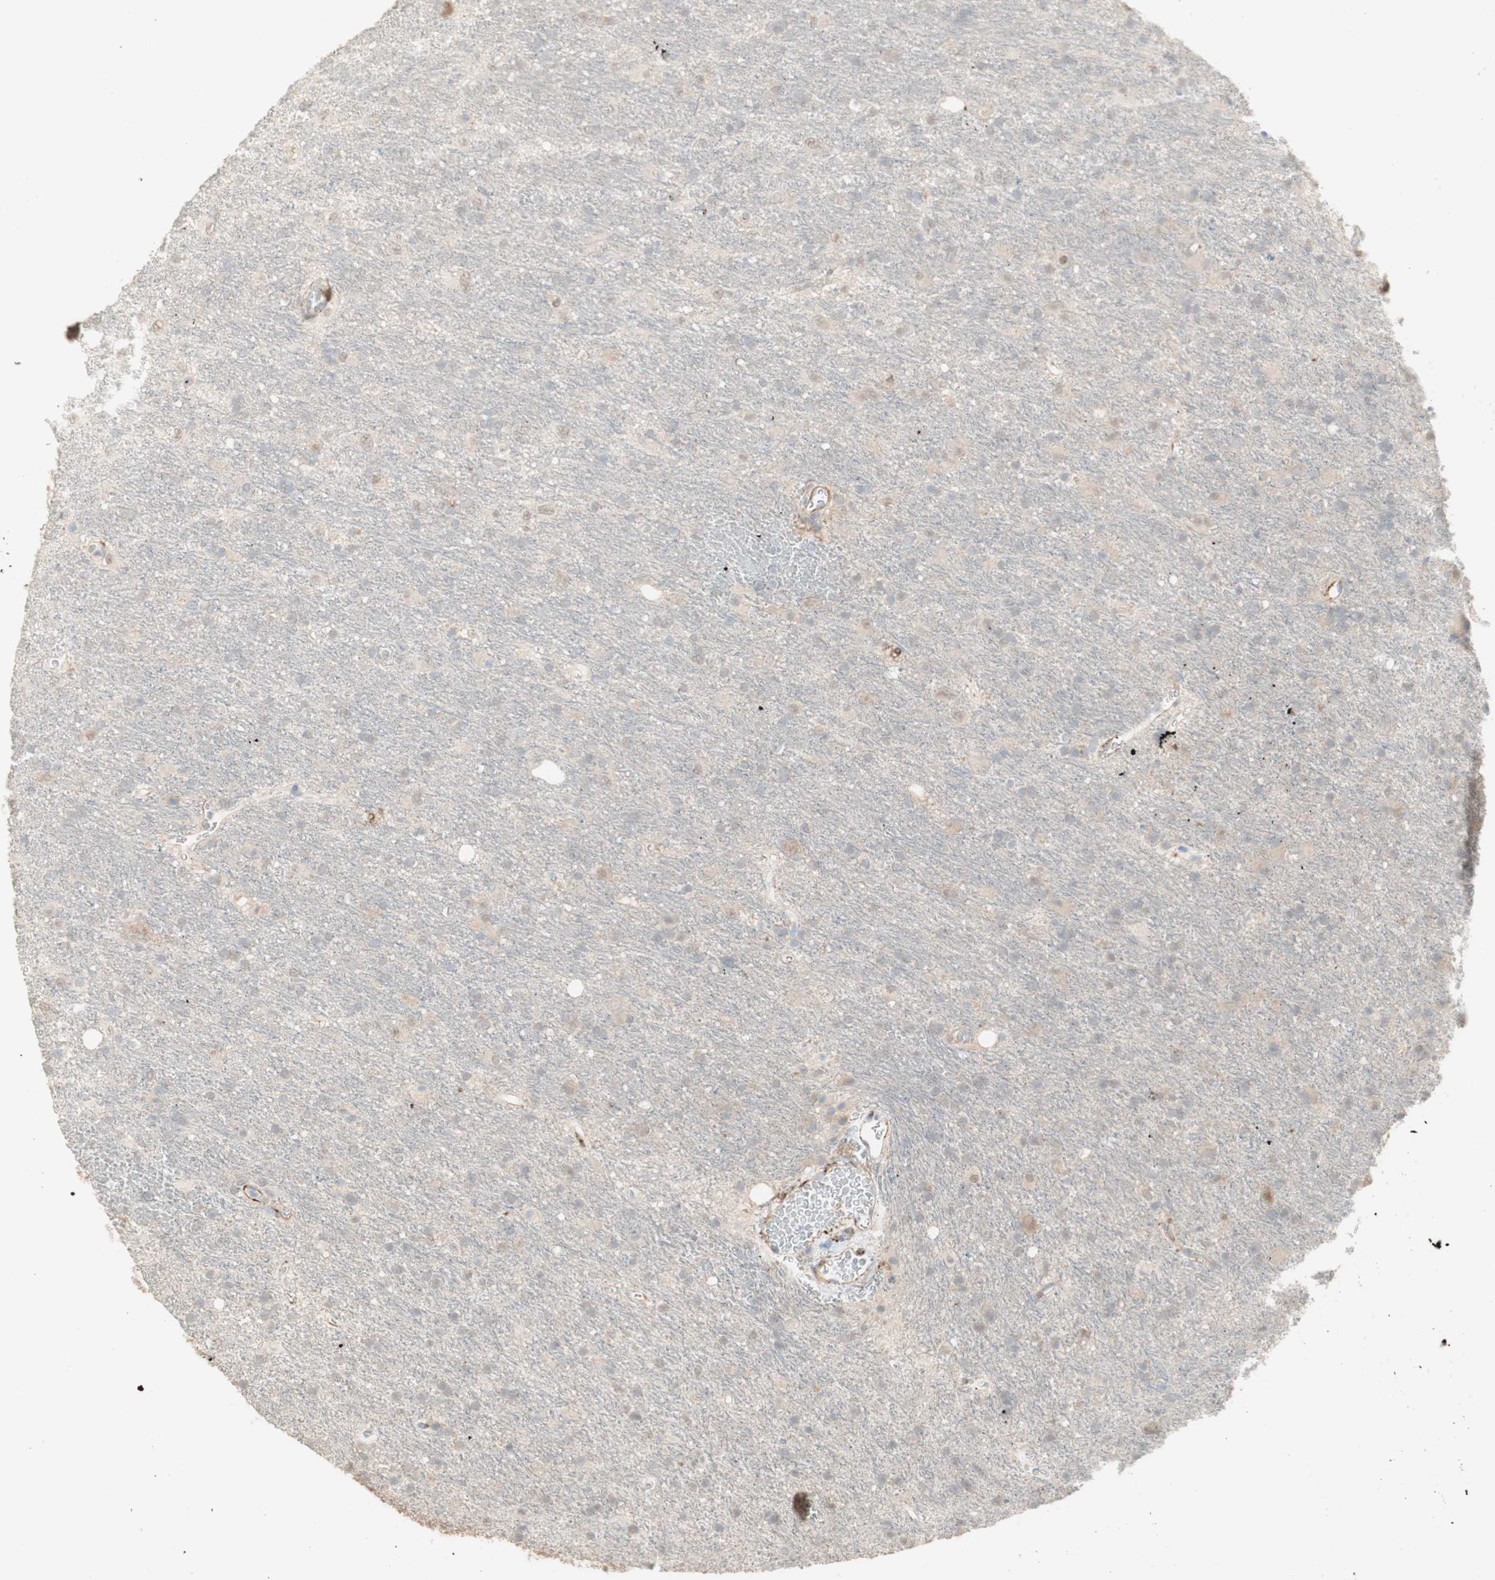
{"staining": {"intensity": "negative", "quantity": "none", "location": "none"}, "tissue": "glioma", "cell_type": "Tumor cells", "image_type": "cancer", "snomed": [{"axis": "morphology", "description": "Glioma, malignant, Low grade"}, {"axis": "topography", "description": "Brain"}], "caption": "Glioma stained for a protein using immunohistochemistry (IHC) demonstrates no positivity tumor cells.", "gene": "MUC3A", "patient": {"sex": "male", "age": 77}}